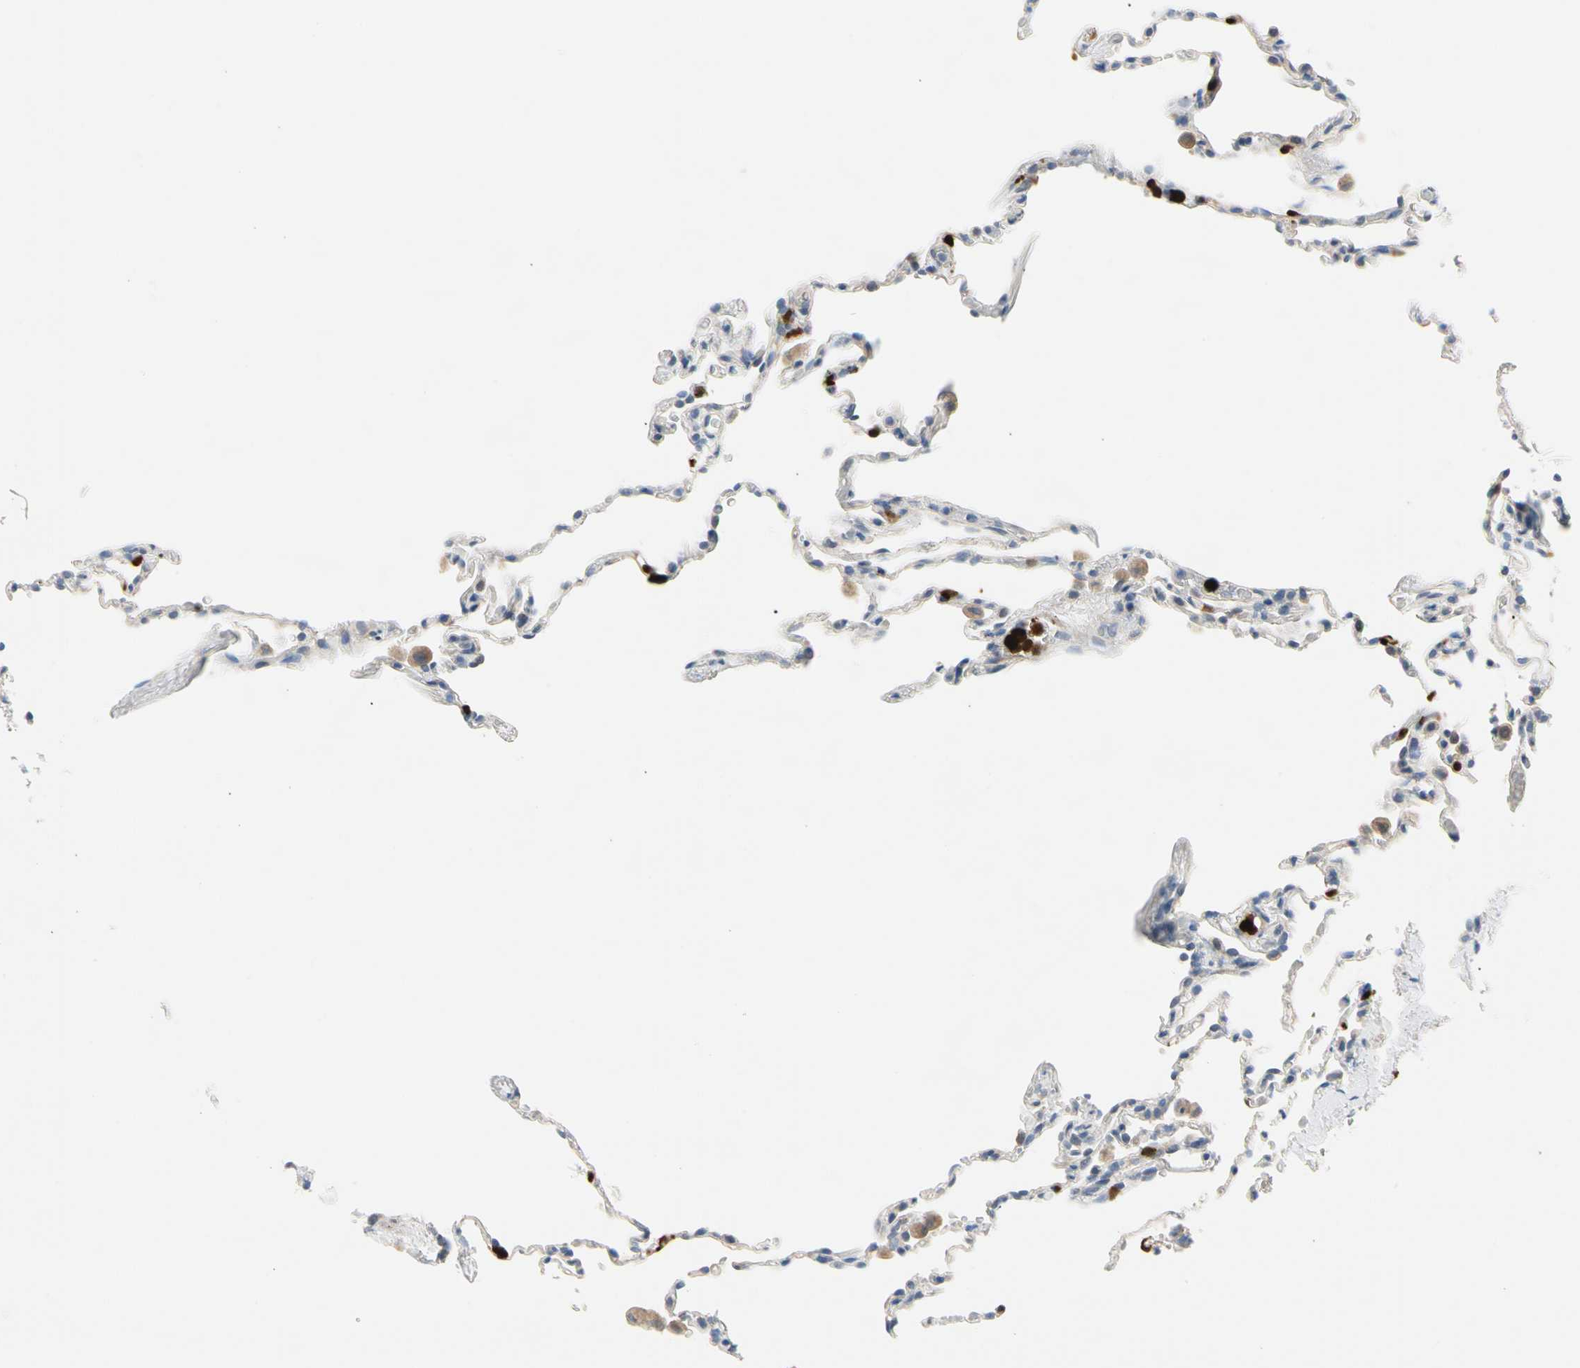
{"staining": {"intensity": "negative", "quantity": "none", "location": "none"}, "tissue": "lung", "cell_type": "Alveolar cells", "image_type": "normal", "snomed": [{"axis": "morphology", "description": "Normal tissue, NOS"}, {"axis": "topography", "description": "Lung"}], "caption": "Immunohistochemistry (IHC) histopathology image of unremarkable lung: human lung stained with DAB shows no significant protein positivity in alveolar cells.", "gene": "TRAF5", "patient": {"sex": "male", "age": 59}}